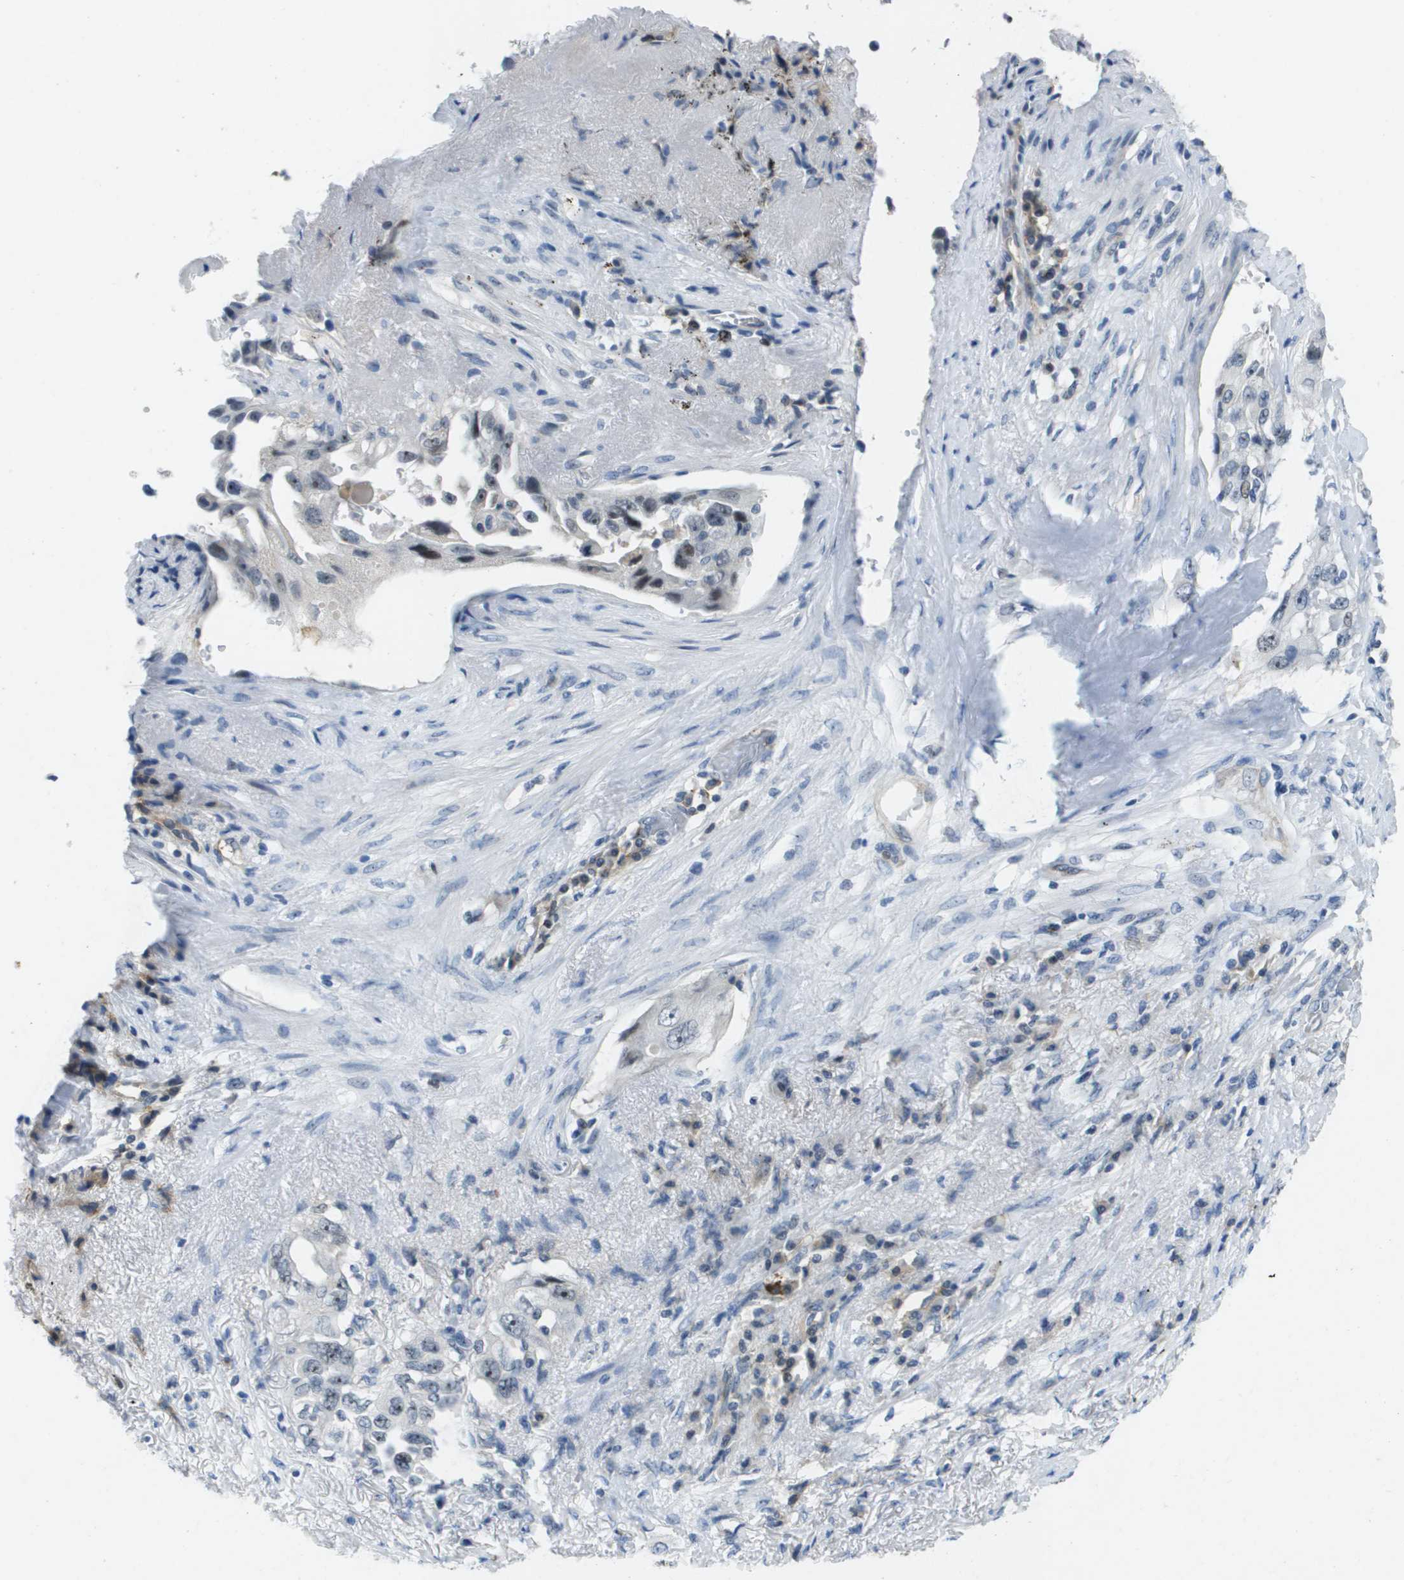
{"staining": {"intensity": "negative", "quantity": "none", "location": "none"}, "tissue": "lung cancer", "cell_type": "Tumor cells", "image_type": "cancer", "snomed": [{"axis": "morphology", "description": "Adenocarcinoma, NOS"}, {"axis": "topography", "description": "Lung"}], "caption": "There is no significant positivity in tumor cells of adenocarcinoma (lung).", "gene": "ITGA6", "patient": {"sex": "female", "age": 51}}